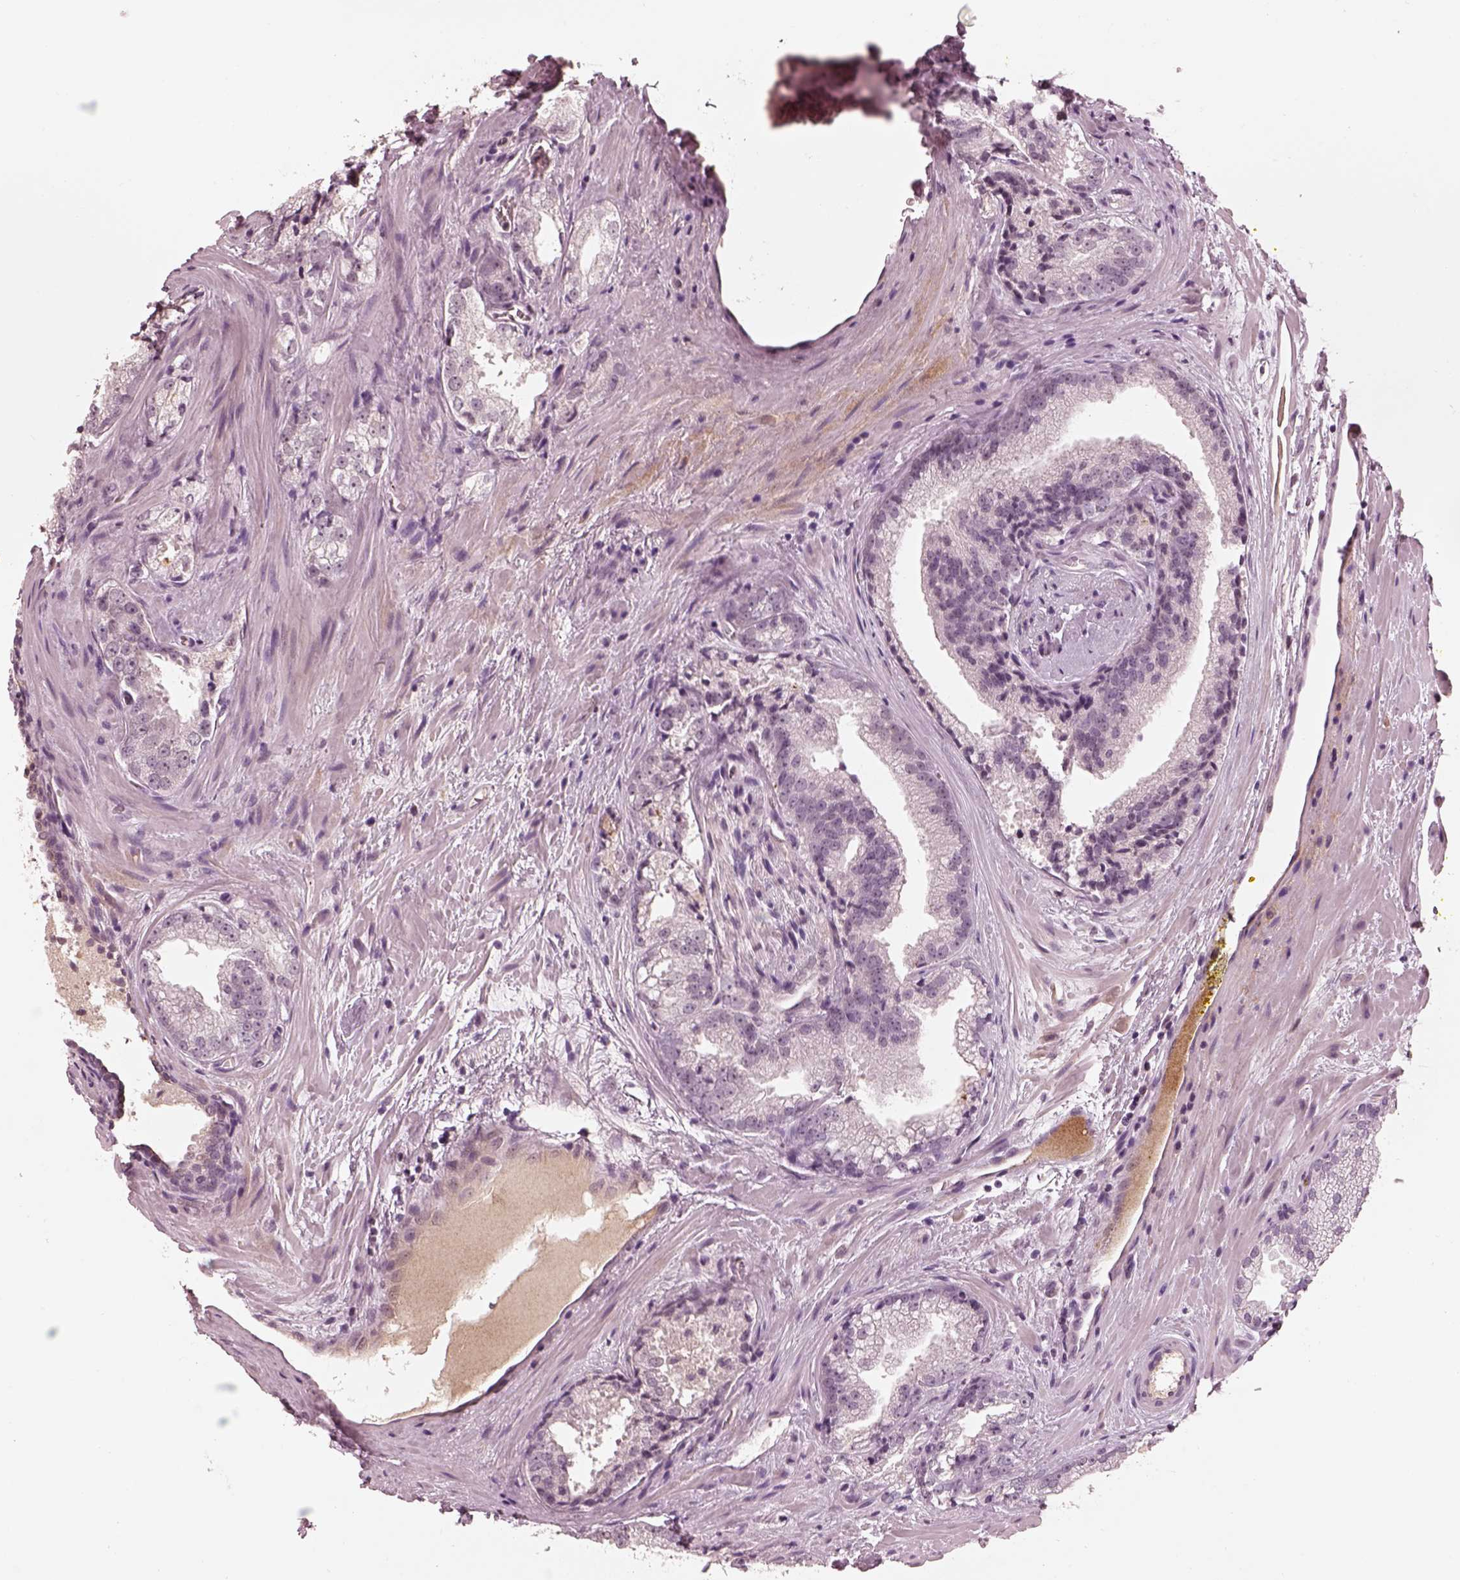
{"staining": {"intensity": "negative", "quantity": "none", "location": "none"}, "tissue": "prostate cancer", "cell_type": "Tumor cells", "image_type": "cancer", "snomed": [{"axis": "morphology", "description": "Adenocarcinoma, NOS"}, {"axis": "morphology", "description": "Adenocarcinoma, High grade"}, {"axis": "topography", "description": "Prostate"}], "caption": "DAB immunohistochemical staining of prostate cancer (high-grade adenocarcinoma) exhibits no significant positivity in tumor cells.", "gene": "KCNA2", "patient": {"sex": "male", "age": 70}}